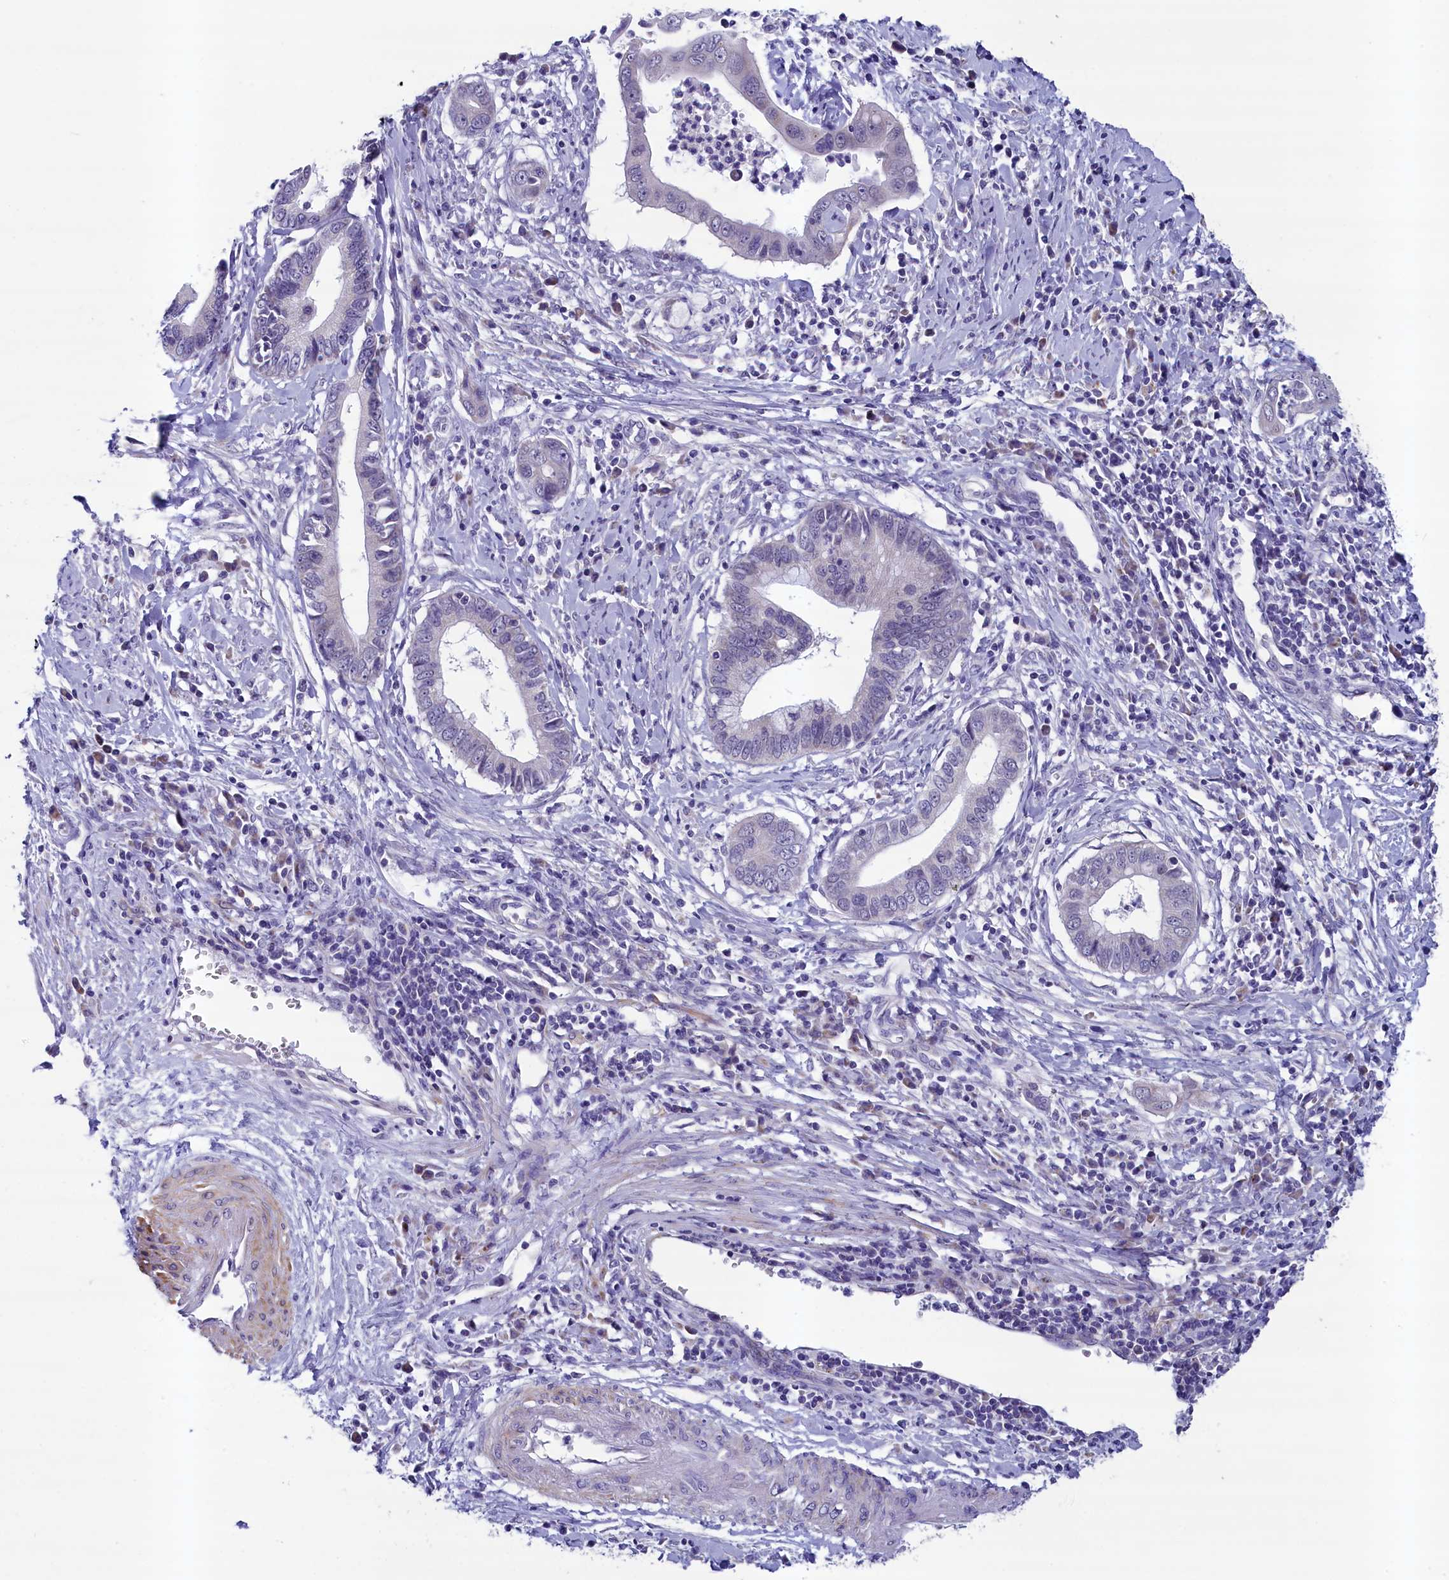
{"staining": {"intensity": "negative", "quantity": "none", "location": "none"}, "tissue": "cervical cancer", "cell_type": "Tumor cells", "image_type": "cancer", "snomed": [{"axis": "morphology", "description": "Adenocarcinoma, NOS"}, {"axis": "topography", "description": "Cervix"}], "caption": "Photomicrograph shows no significant protein positivity in tumor cells of cervical cancer. (Immunohistochemistry, brightfield microscopy, high magnification).", "gene": "SCD5", "patient": {"sex": "female", "age": 44}}